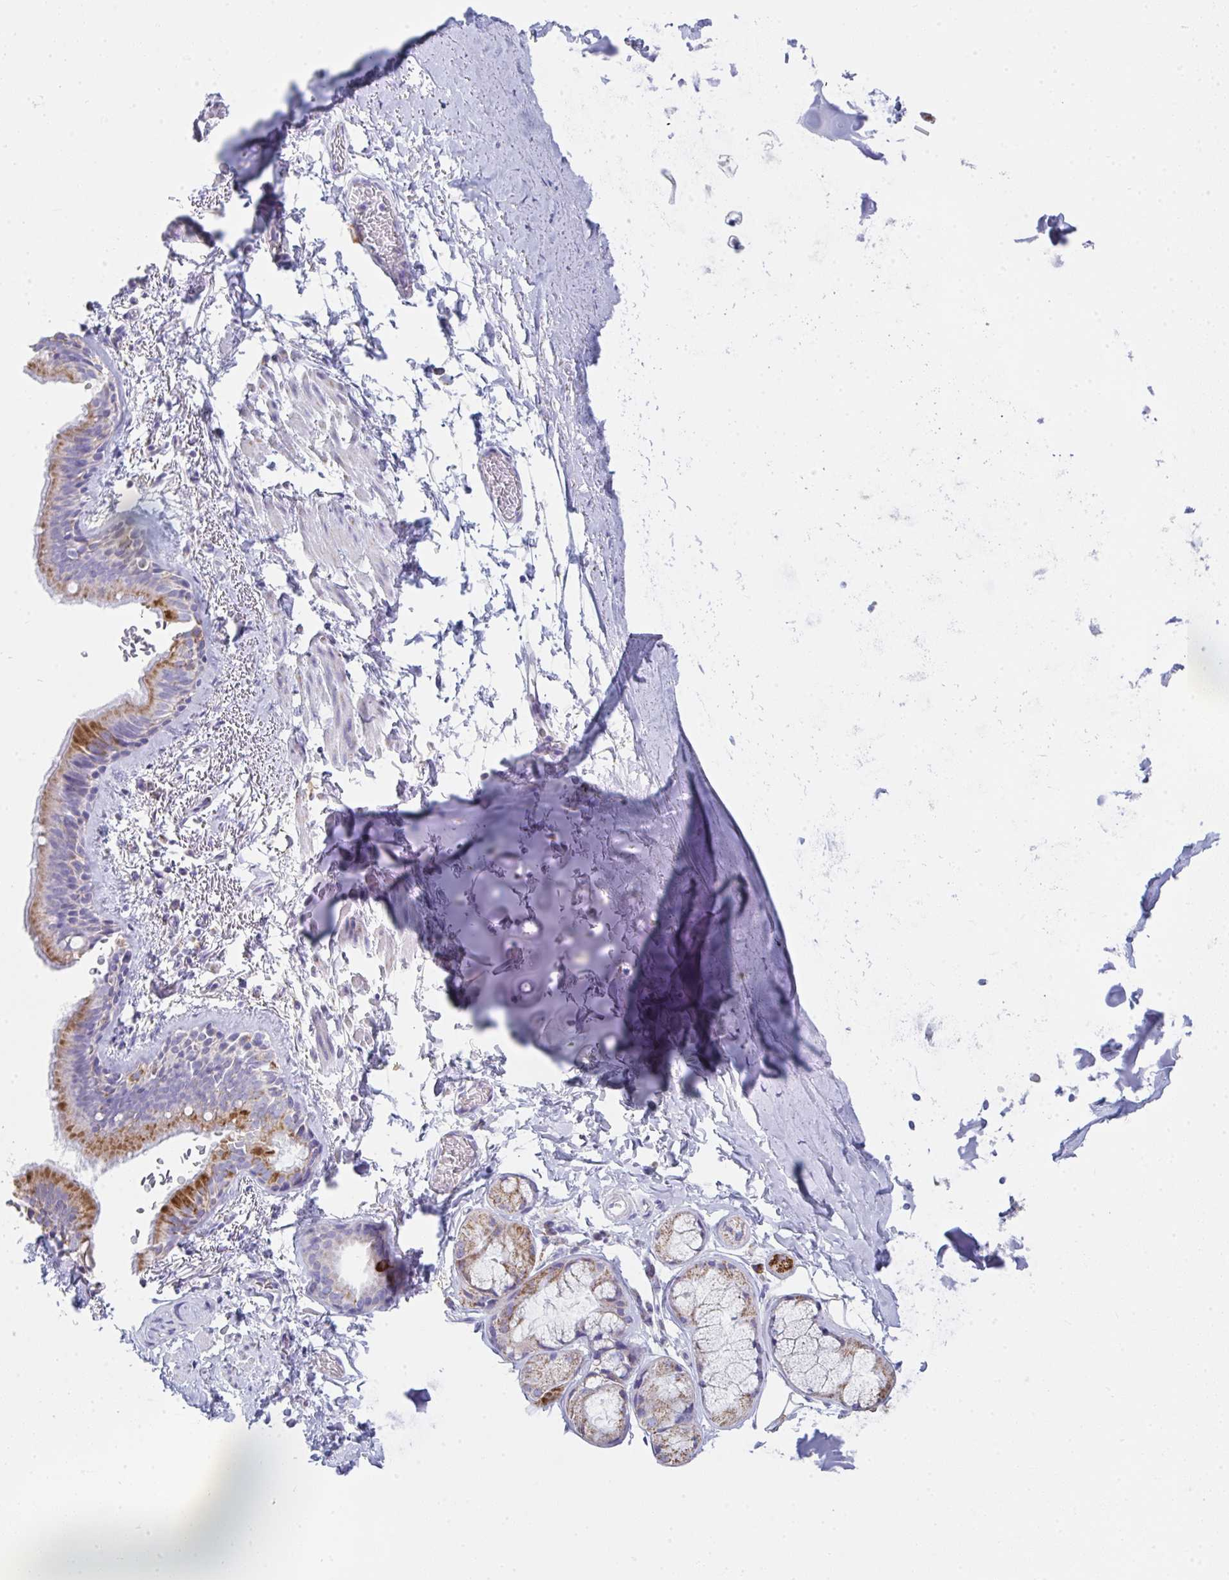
{"staining": {"intensity": "negative", "quantity": "none", "location": "none"}, "tissue": "adipose tissue", "cell_type": "Adipocytes", "image_type": "normal", "snomed": [{"axis": "morphology", "description": "Normal tissue, NOS"}, {"axis": "topography", "description": "Cartilage tissue"}, {"axis": "topography", "description": "Bronchus"}, {"axis": "topography", "description": "Peripheral nerve tissue"}], "caption": "An image of human adipose tissue is negative for staining in adipocytes. (Stains: DAB immunohistochemistry (IHC) with hematoxylin counter stain, Microscopy: brightfield microscopy at high magnification).", "gene": "AIFM1", "patient": {"sex": "male", "age": 67}}